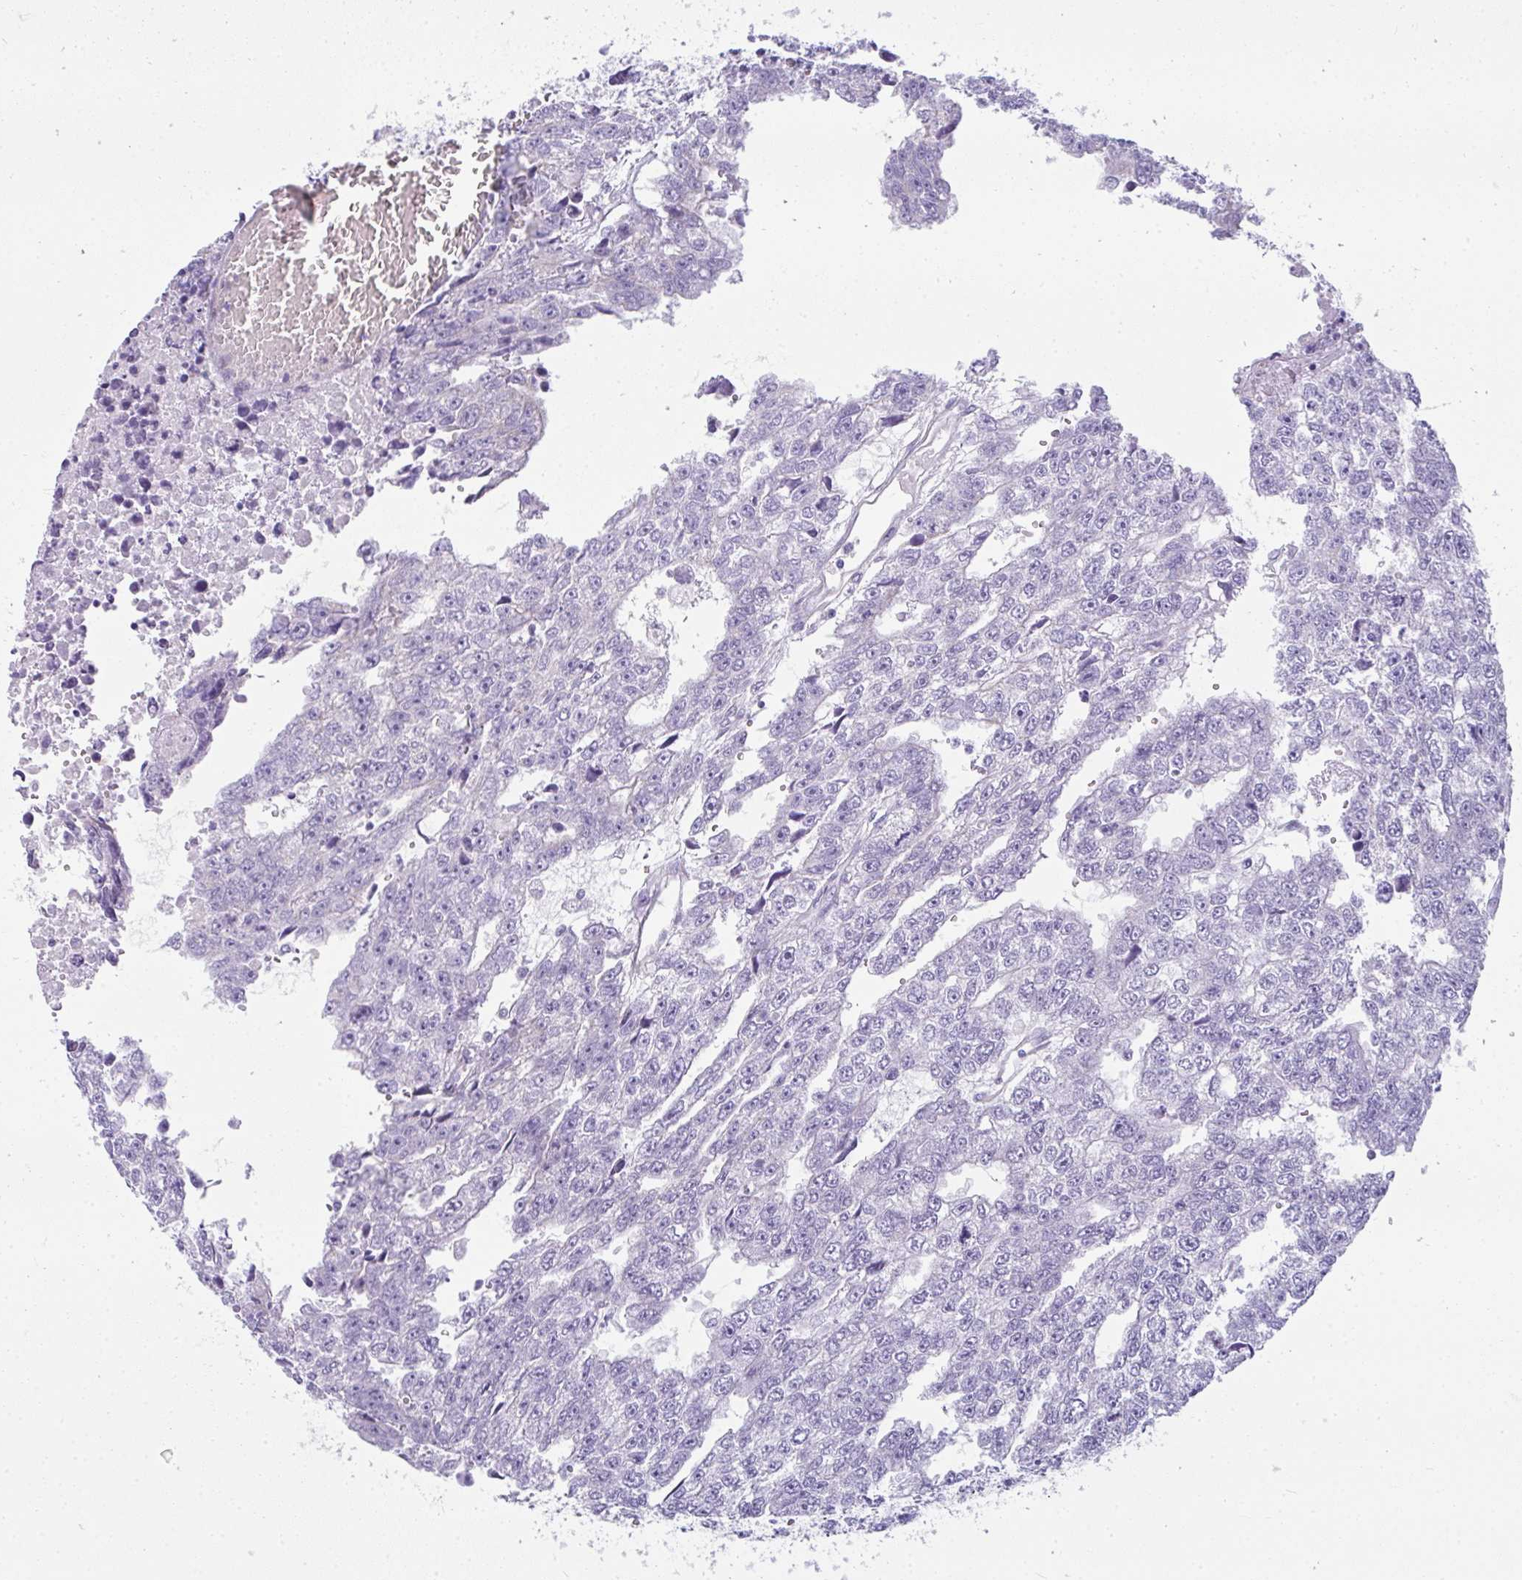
{"staining": {"intensity": "negative", "quantity": "none", "location": "none"}, "tissue": "testis cancer", "cell_type": "Tumor cells", "image_type": "cancer", "snomed": [{"axis": "morphology", "description": "Carcinoma, Embryonal, NOS"}, {"axis": "topography", "description": "Testis"}], "caption": "Photomicrograph shows no significant protein staining in tumor cells of testis cancer (embryonal carcinoma).", "gene": "CDRT15", "patient": {"sex": "male", "age": 20}}